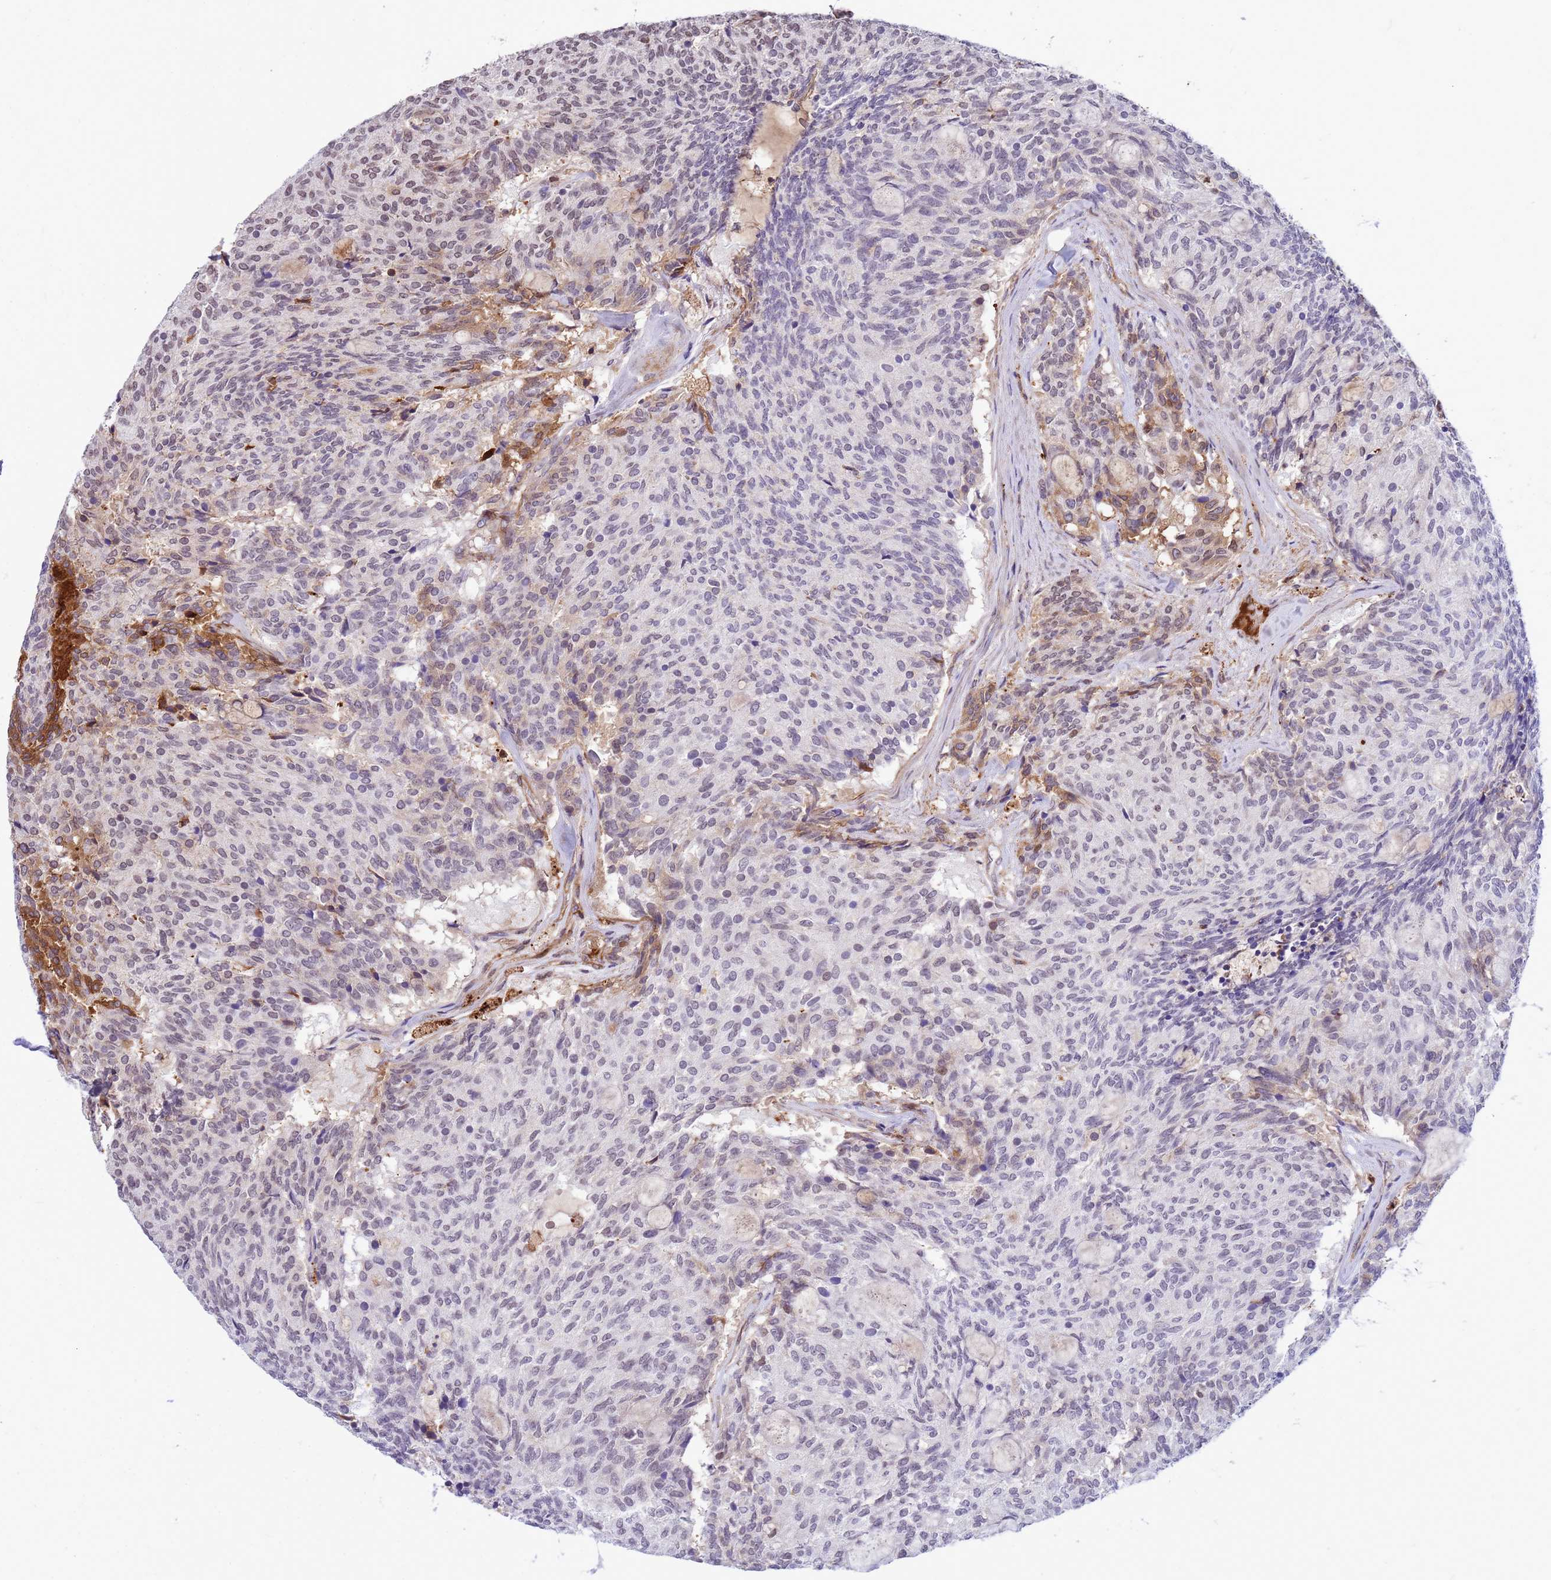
{"staining": {"intensity": "moderate", "quantity": "<25%", "location": "cytoplasmic/membranous"}, "tissue": "carcinoid", "cell_type": "Tumor cells", "image_type": "cancer", "snomed": [{"axis": "morphology", "description": "Carcinoid, malignant, NOS"}, {"axis": "topography", "description": "Pancreas"}], "caption": "Immunohistochemical staining of human carcinoid shows low levels of moderate cytoplasmic/membranous expression in about <25% of tumor cells.", "gene": "ORM1", "patient": {"sex": "female", "age": 54}}